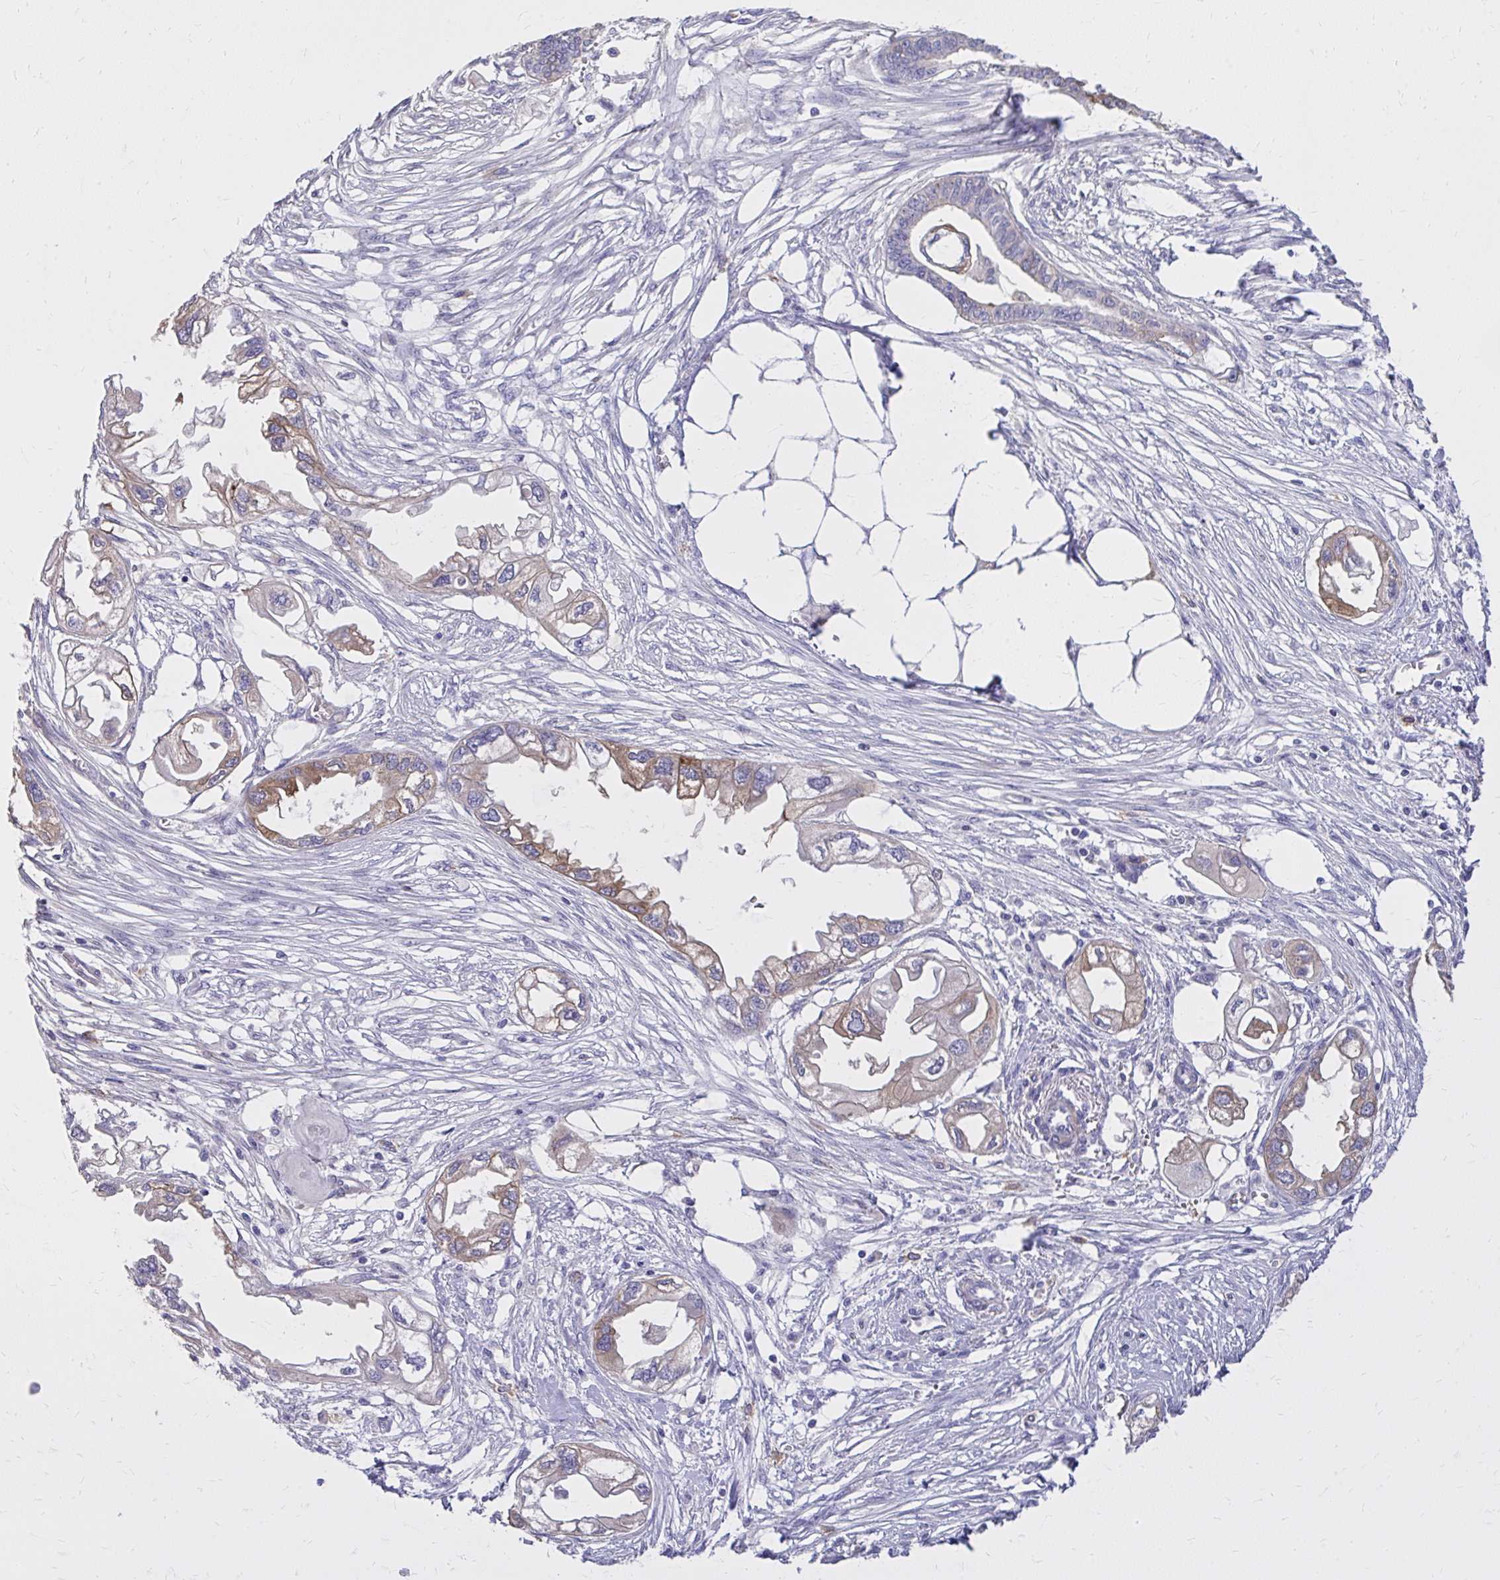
{"staining": {"intensity": "moderate", "quantity": "25%-75%", "location": "cytoplasmic/membranous"}, "tissue": "endometrial cancer", "cell_type": "Tumor cells", "image_type": "cancer", "snomed": [{"axis": "morphology", "description": "Adenocarcinoma, NOS"}, {"axis": "morphology", "description": "Adenocarcinoma, metastatic, NOS"}, {"axis": "topography", "description": "Adipose tissue"}, {"axis": "topography", "description": "Endometrium"}], "caption": "IHC histopathology image of adenocarcinoma (endometrial) stained for a protein (brown), which reveals medium levels of moderate cytoplasmic/membranous staining in approximately 25%-75% of tumor cells.", "gene": "EPB41L1", "patient": {"sex": "female", "age": 67}}